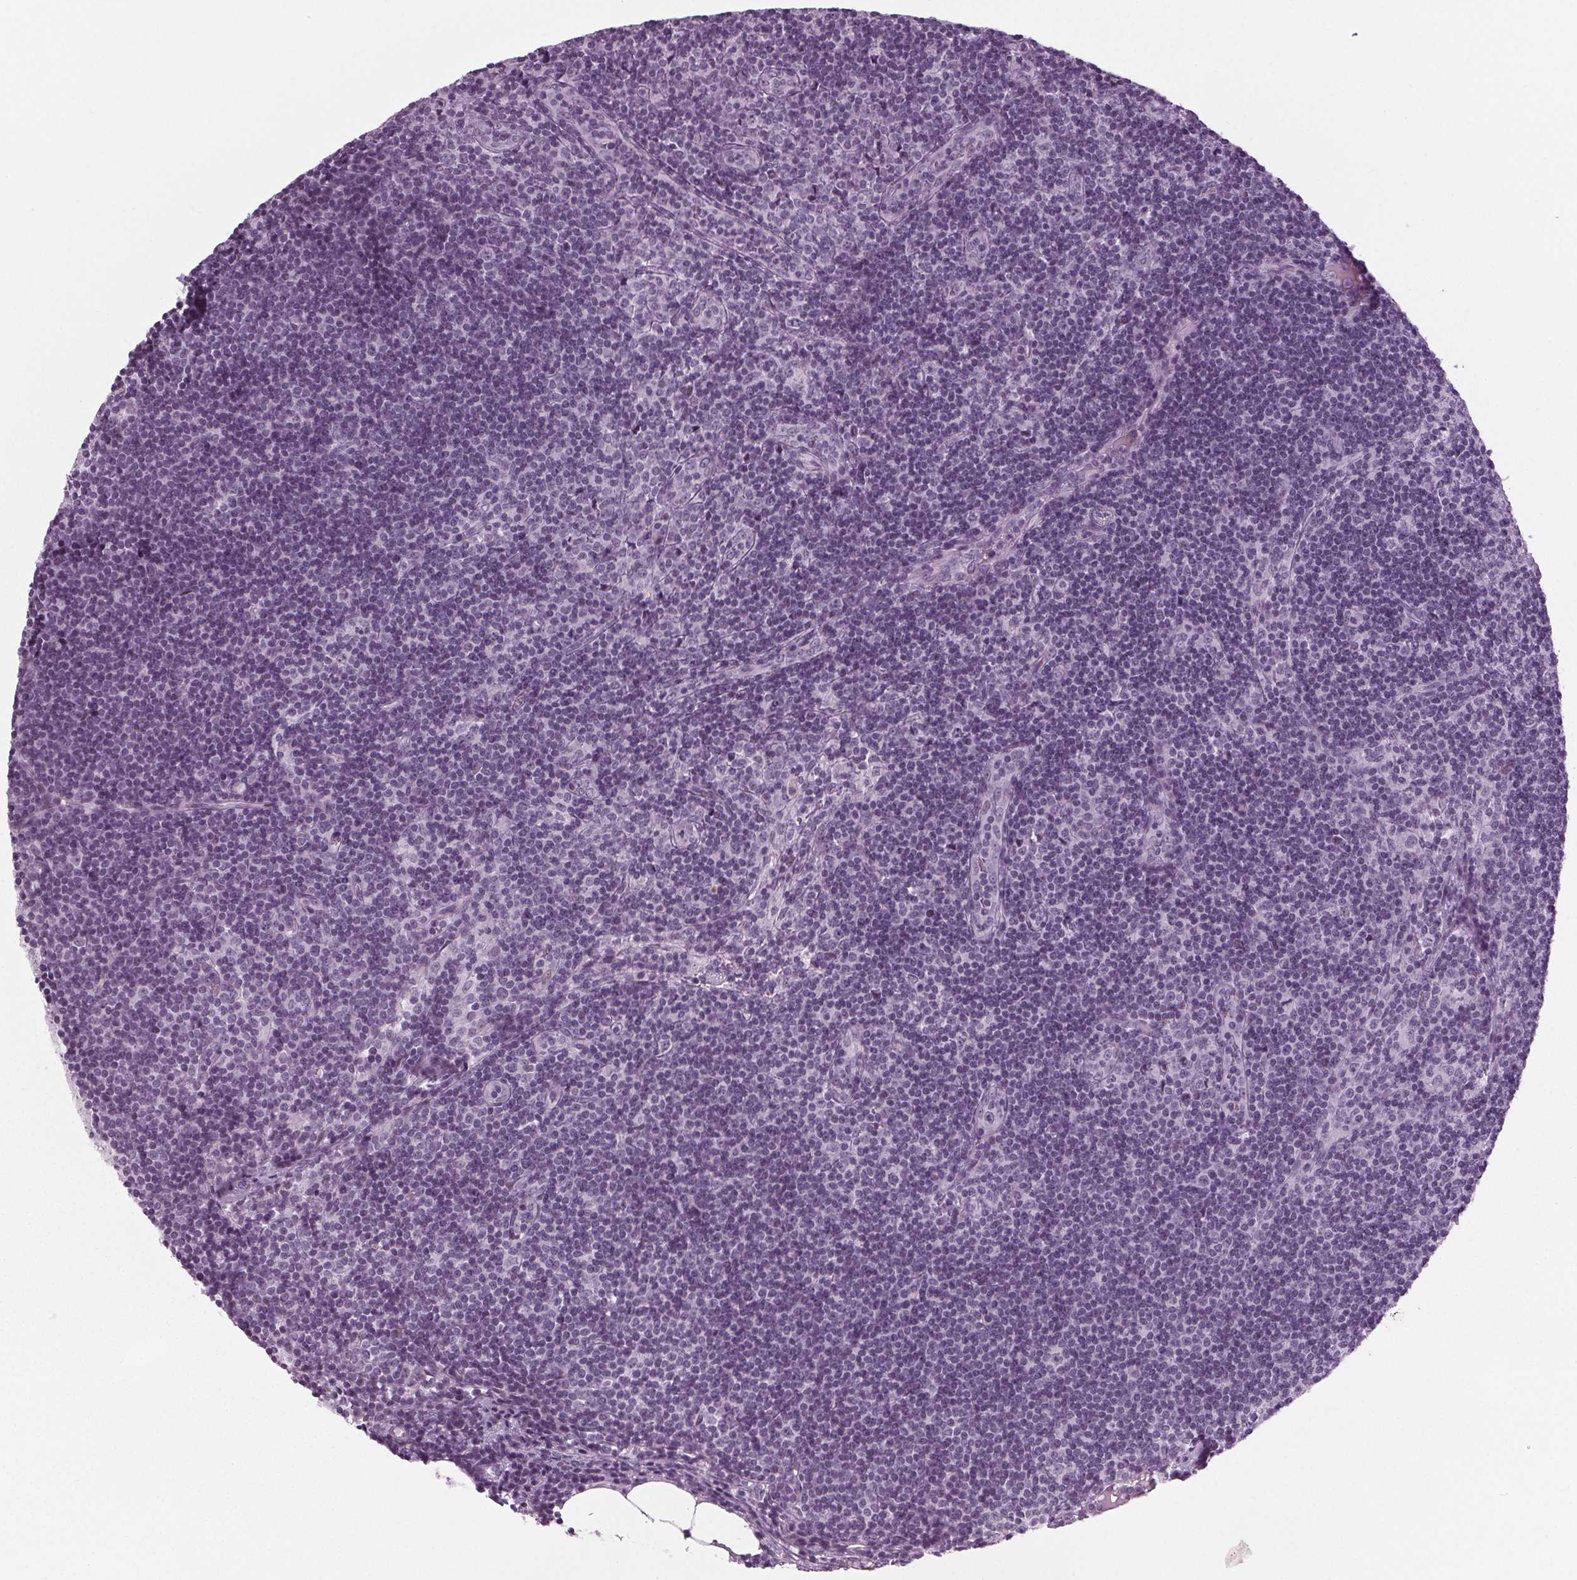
{"staining": {"intensity": "negative", "quantity": "none", "location": "none"}, "tissue": "lymph node", "cell_type": "Non-germinal center cells", "image_type": "normal", "snomed": [{"axis": "morphology", "description": "Normal tissue, NOS"}, {"axis": "topography", "description": "Lymph node"}], "caption": "Non-germinal center cells show no significant protein staining in normal lymph node. (DAB (3,3'-diaminobenzidine) IHC, high magnification).", "gene": "IGF2BP1", "patient": {"sex": "female", "age": 41}}